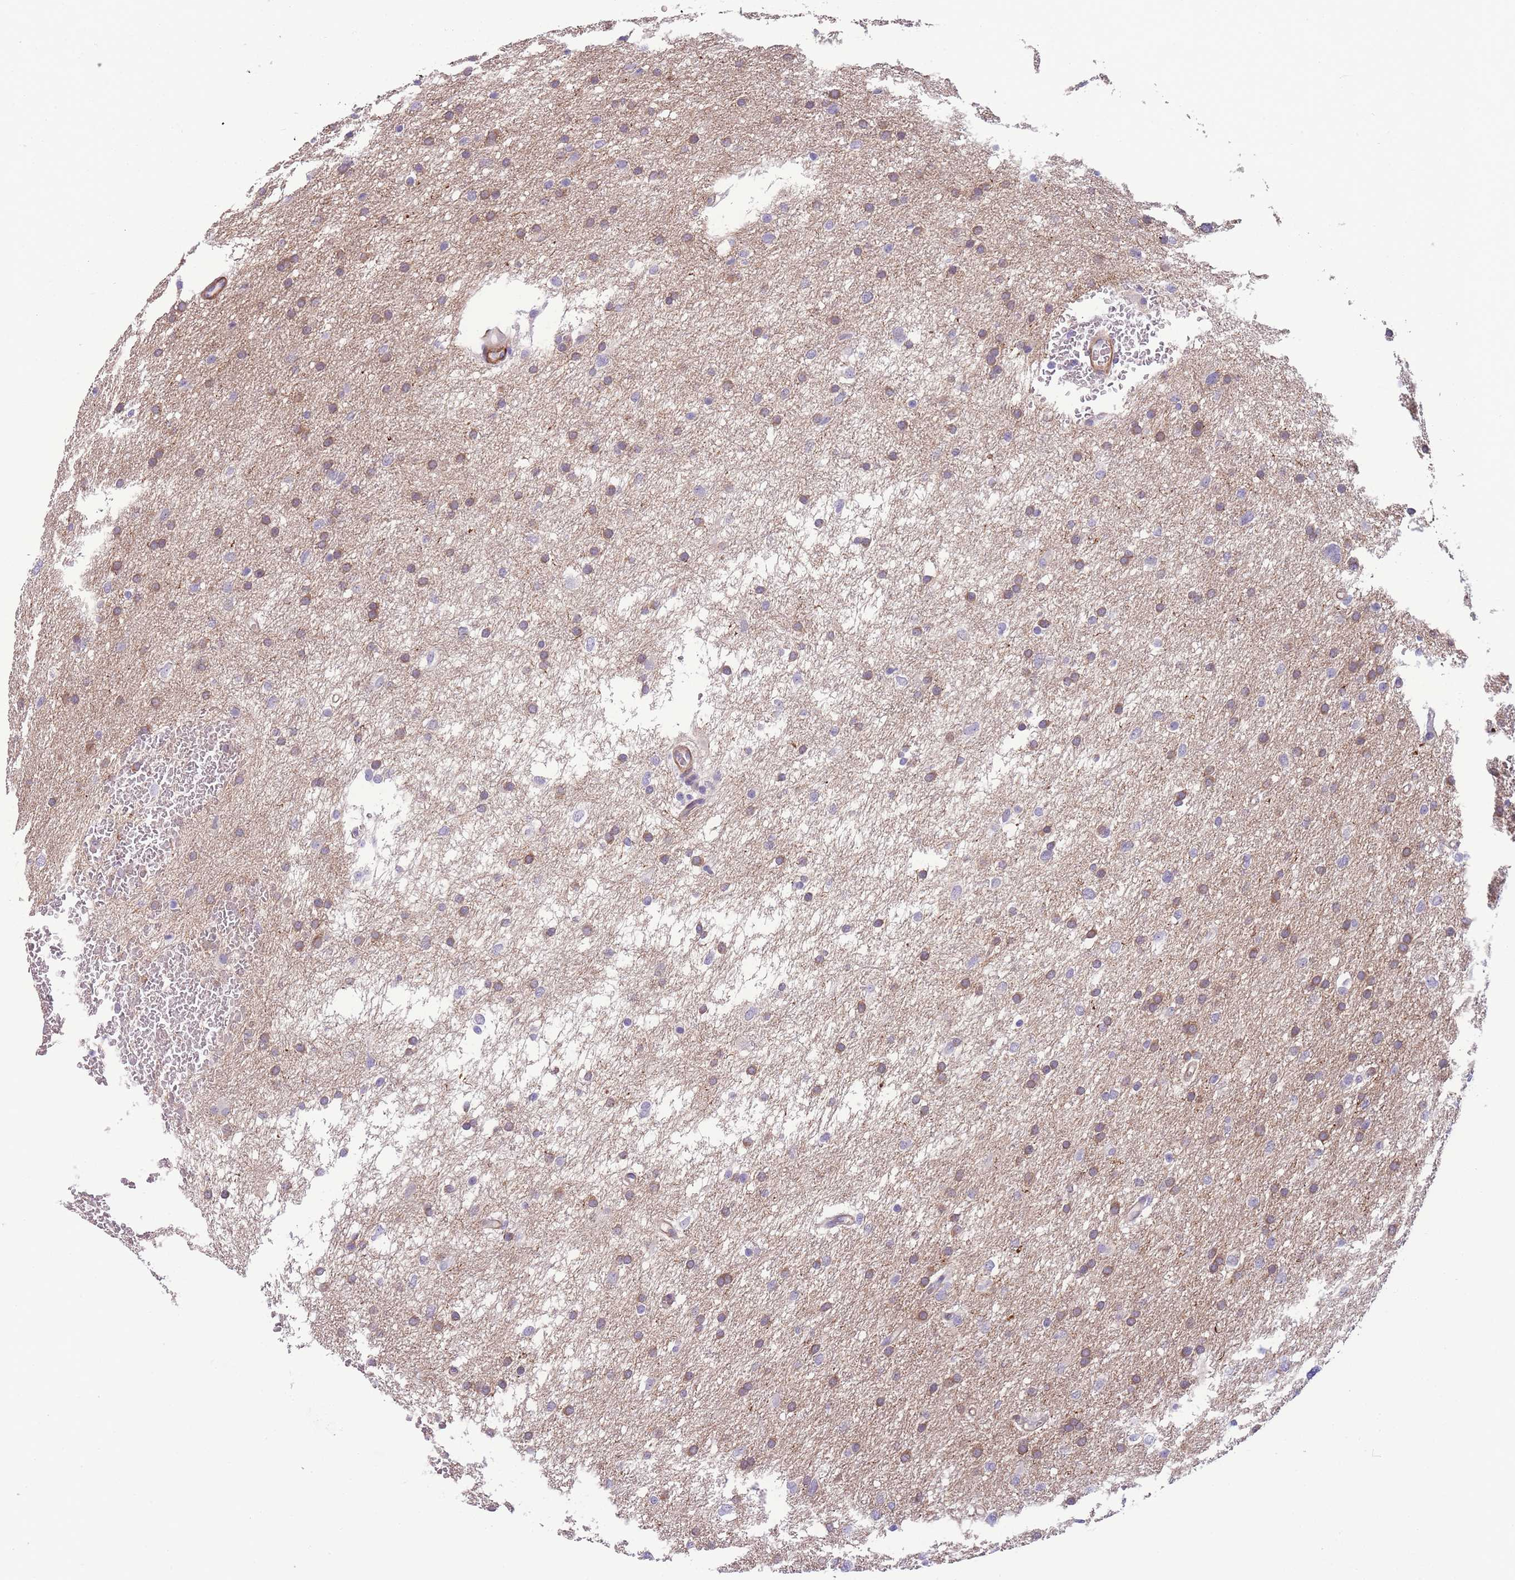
{"staining": {"intensity": "weak", "quantity": ">75%", "location": "cytoplasmic/membranous"}, "tissue": "glioma", "cell_type": "Tumor cells", "image_type": "cancer", "snomed": [{"axis": "morphology", "description": "Glioma, malignant, High grade"}, {"axis": "topography", "description": "Cerebral cortex"}], "caption": "There is low levels of weak cytoplasmic/membranous positivity in tumor cells of high-grade glioma (malignant), as demonstrated by immunohistochemical staining (brown color).", "gene": "FAM124A", "patient": {"sex": "female", "age": 36}}